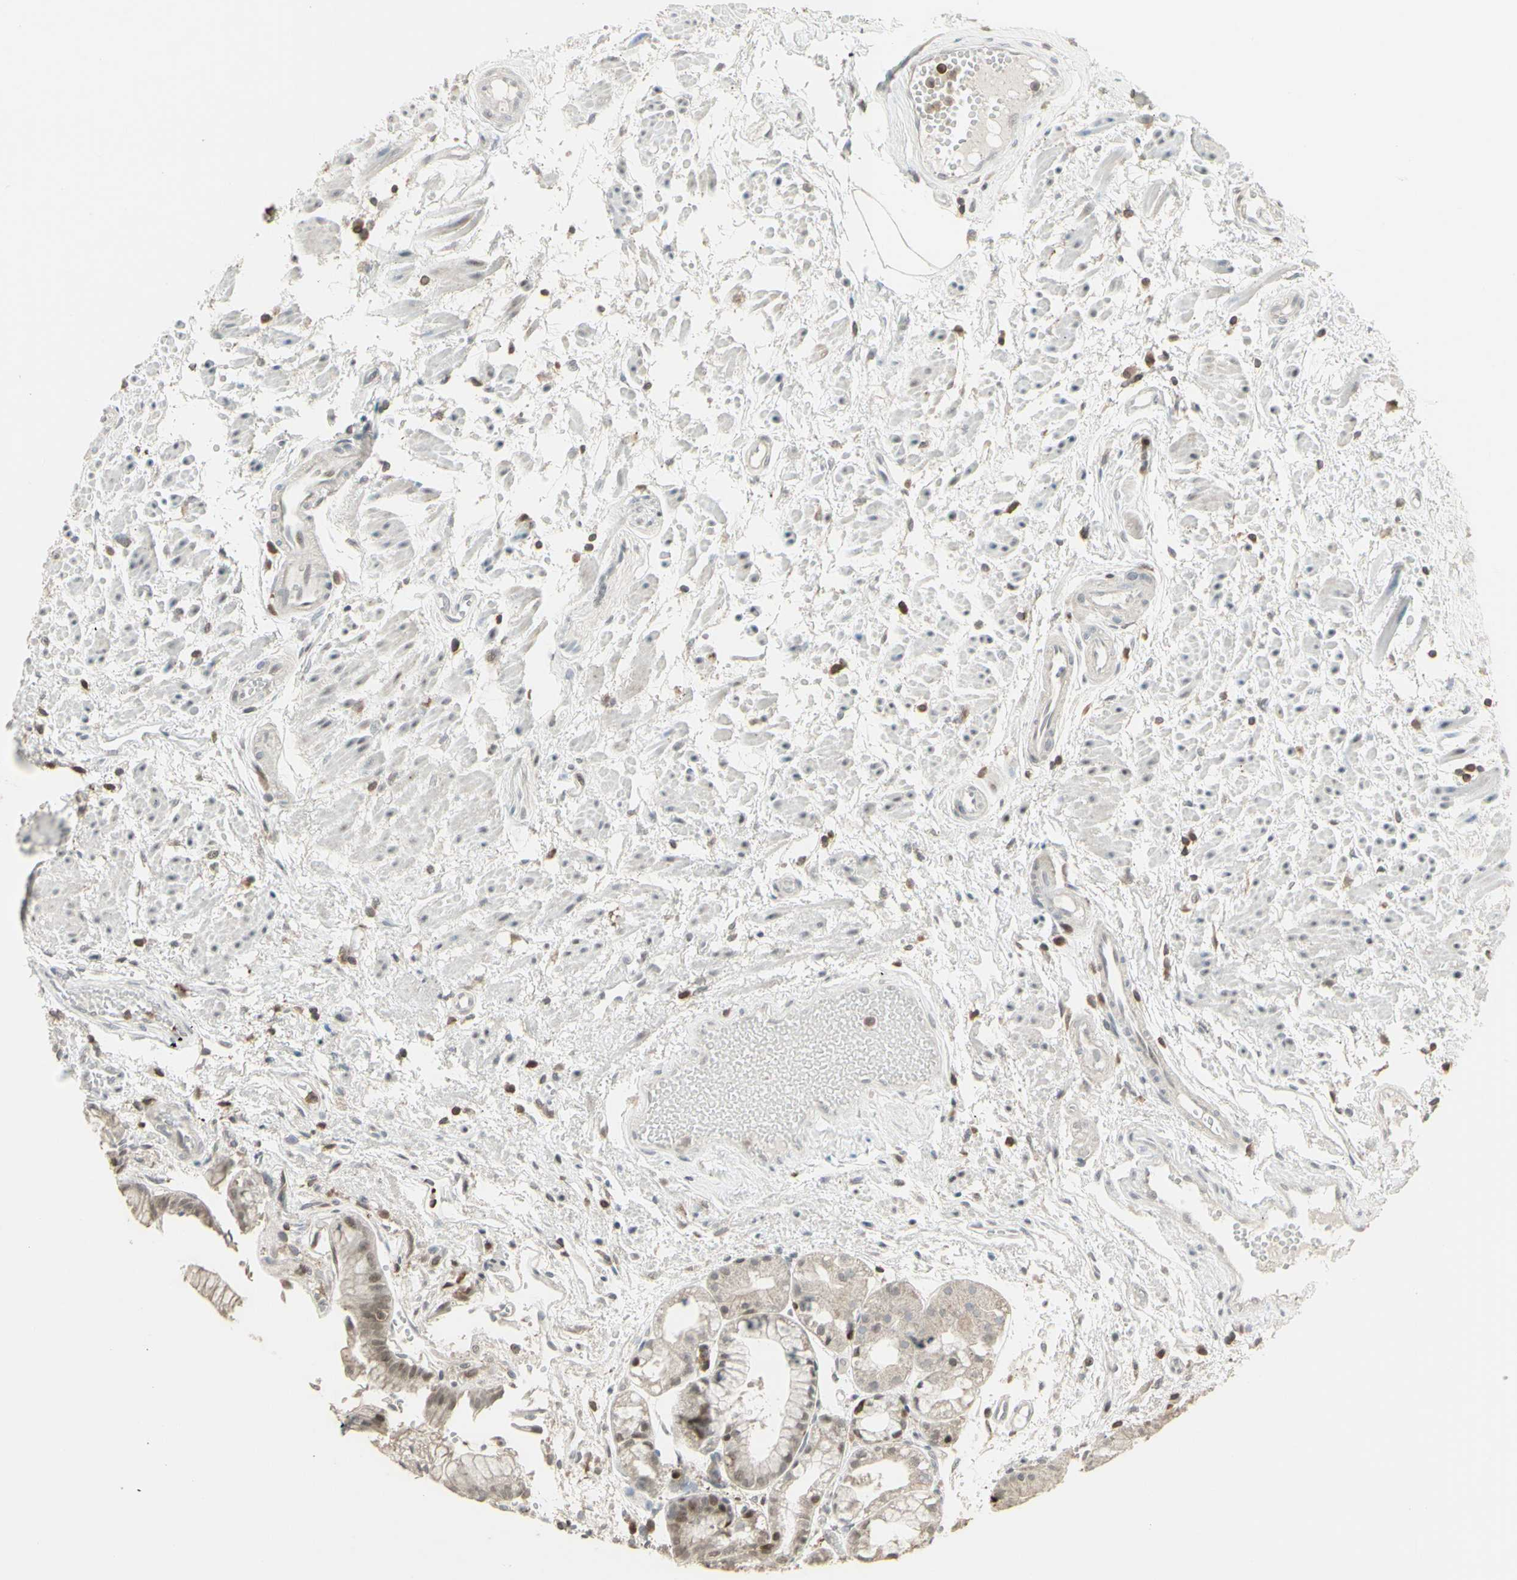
{"staining": {"intensity": "moderate", "quantity": "25%-75%", "location": "cytoplasmic/membranous,nuclear"}, "tissue": "stomach", "cell_type": "Glandular cells", "image_type": "normal", "snomed": [{"axis": "morphology", "description": "Normal tissue, NOS"}, {"axis": "topography", "description": "Stomach, upper"}], "caption": "The histopathology image exhibits a brown stain indicating the presence of a protein in the cytoplasmic/membranous,nuclear of glandular cells in stomach.", "gene": "SAMSN1", "patient": {"sex": "male", "age": 72}}